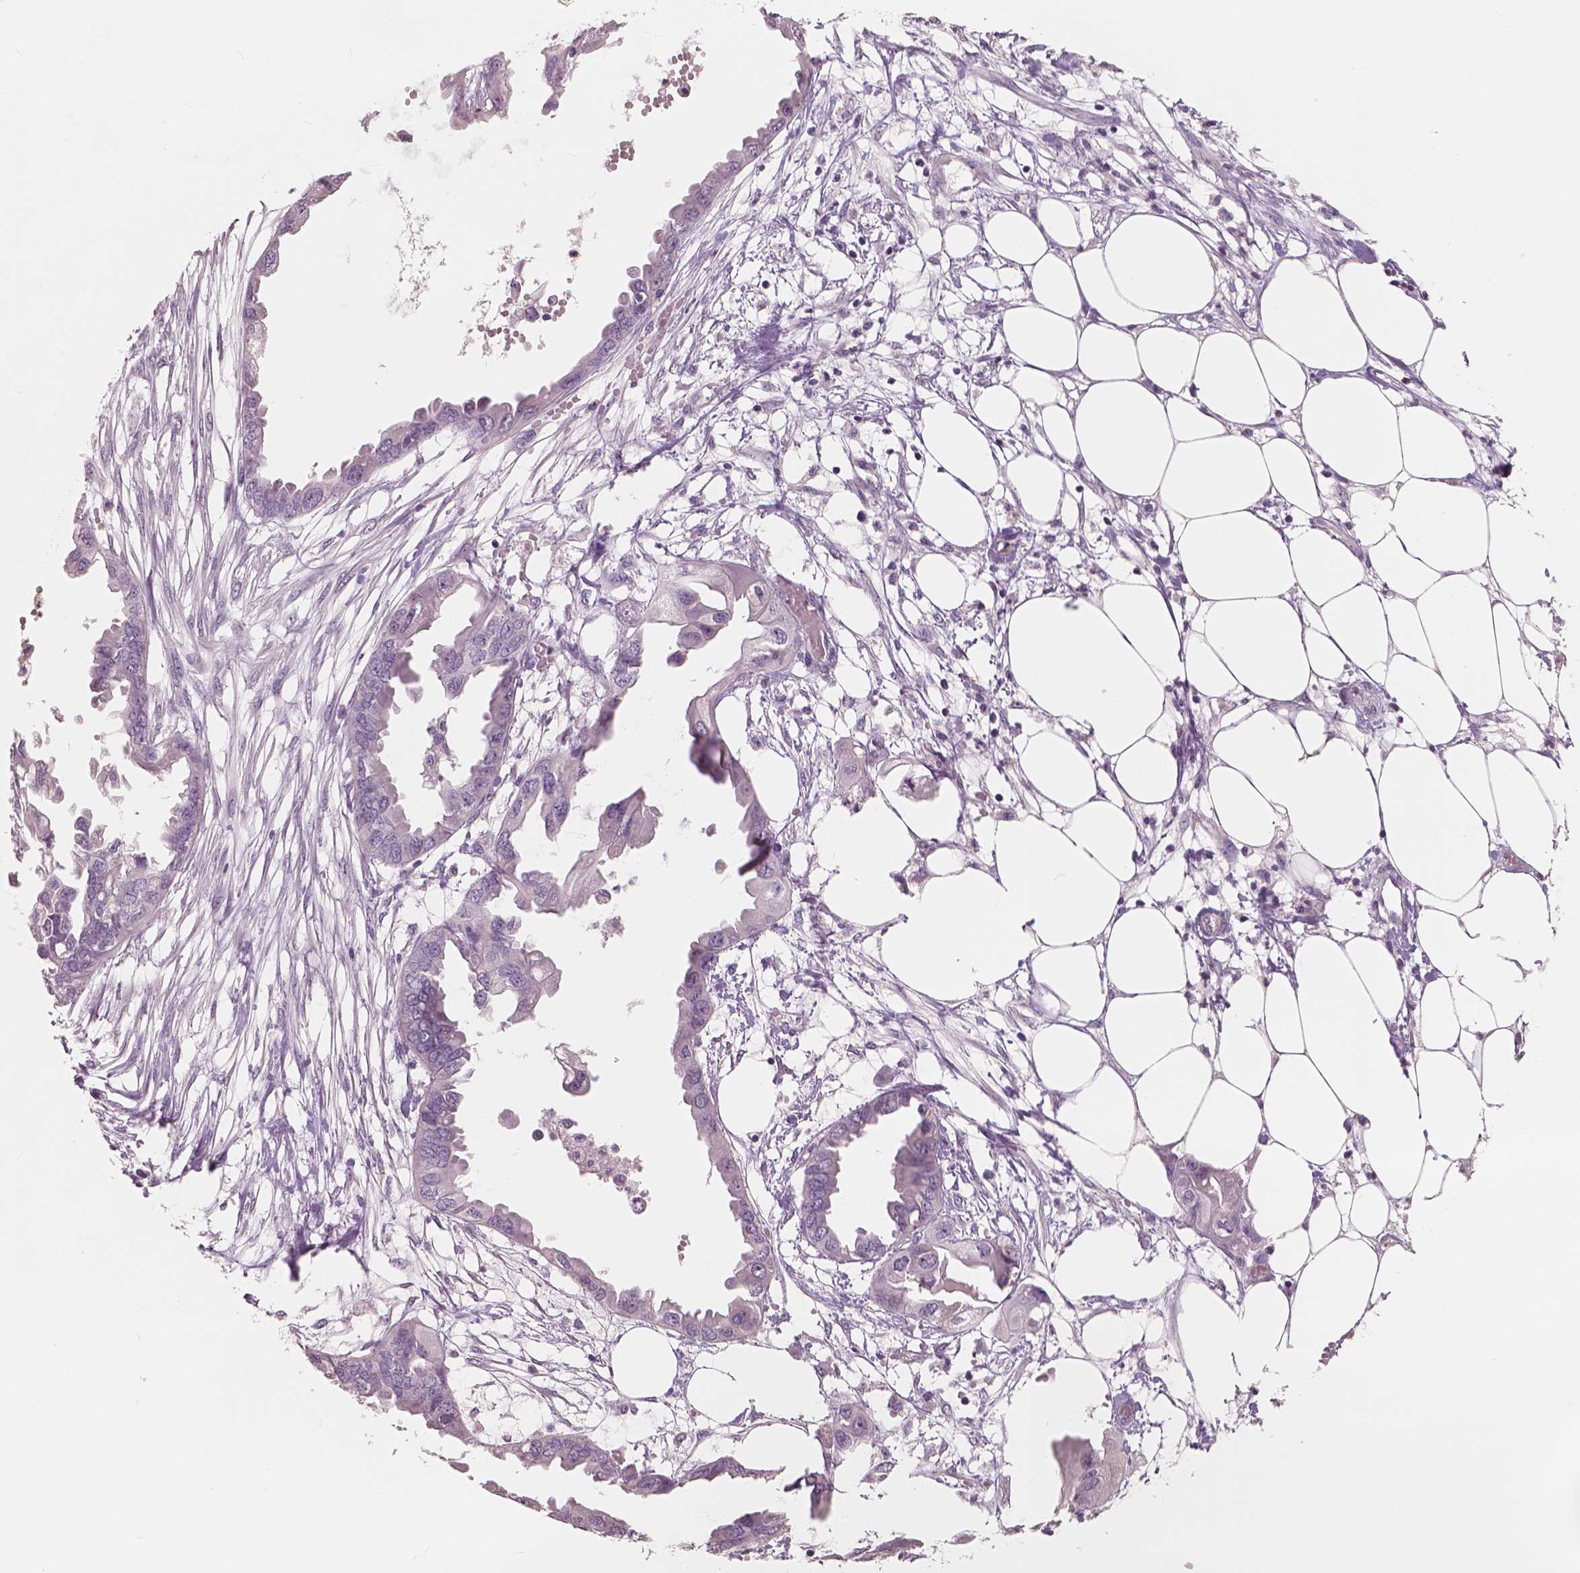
{"staining": {"intensity": "negative", "quantity": "none", "location": "none"}, "tissue": "endometrial cancer", "cell_type": "Tumor cells", "image_type": "cancer", "snomed": [{"axis": "morphology", "description": "Adenocarcinoma, NOS"}, {"axis": "morphology", "description": "Adenocarcinoma, metastatic, NOS"}, {"axis": "topography", "description": "Adipose tissue"}, {"axis": "topography", "description": "Endometrium"}], "caption": "This photomicrograph is of adenocarcinoma (endometrial) stained with immunohistochemistry to label a protein in brown with the nuclei are counter-stained blue. There is no positivity in tumor cells.", "gene": "NECAB1", "patient": {"sex": "female", "age": 67}}